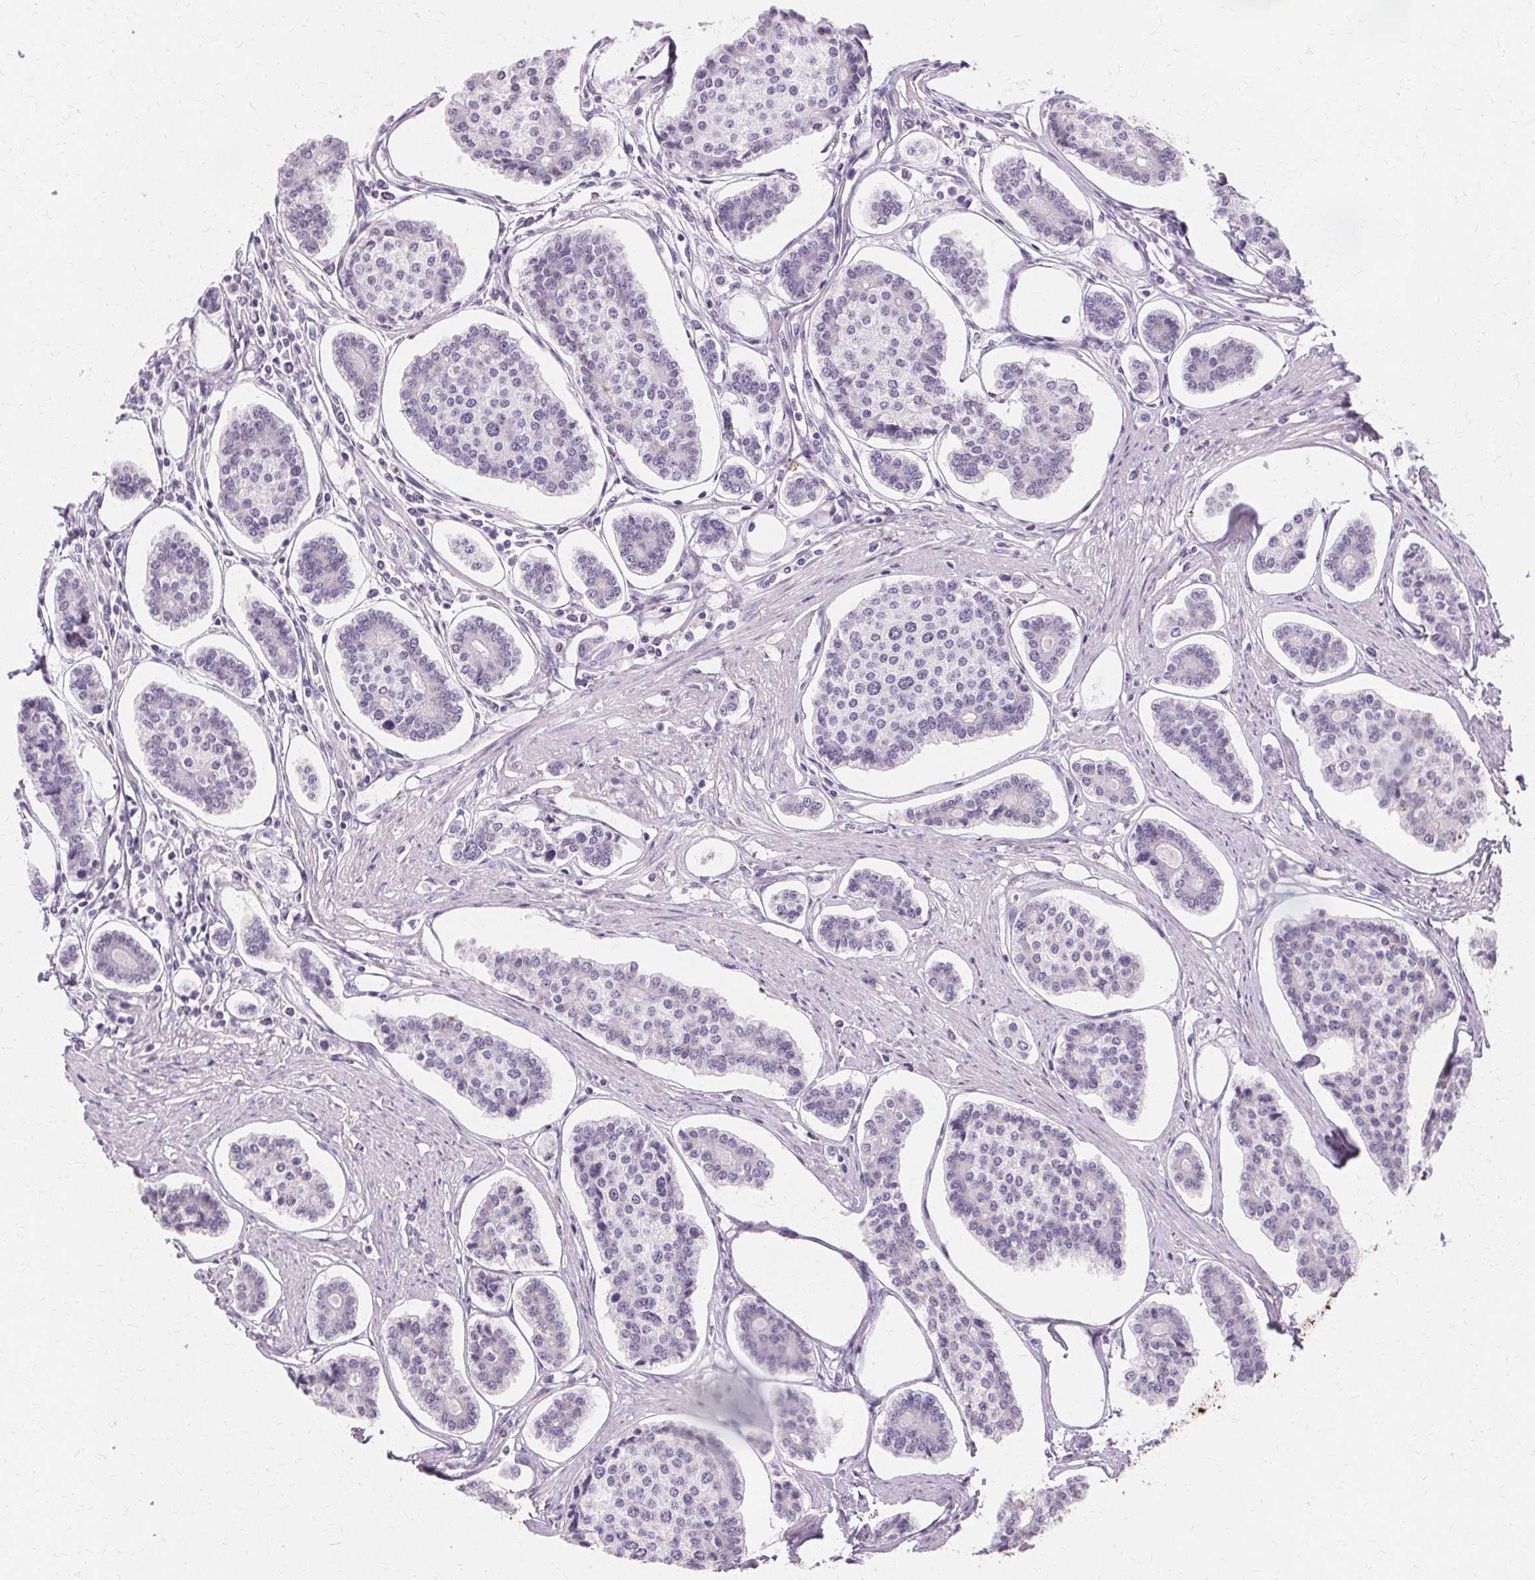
{"staining": {"intensity": "negative", "quantity": "none", "location": "none"}, "tissue": "carcinoid", "cell_type": "Tumor cells", "image_type": "cancer", "snomed": [{"axis": "morphology", "description": "Carcinoid, malignant, NOS"}, {"axis": "topography", "description": "Small intestine"}], "caption": "High magnification brightfield microscopy of carcinoid stained with DAB (3,3'-diaminobenzidine) (brown) and counterstained with hematoxylin (blue): tumor cells show no significant expression.", "gene": "KRT6C", "patient": {"sex": "female", "age": 65}}